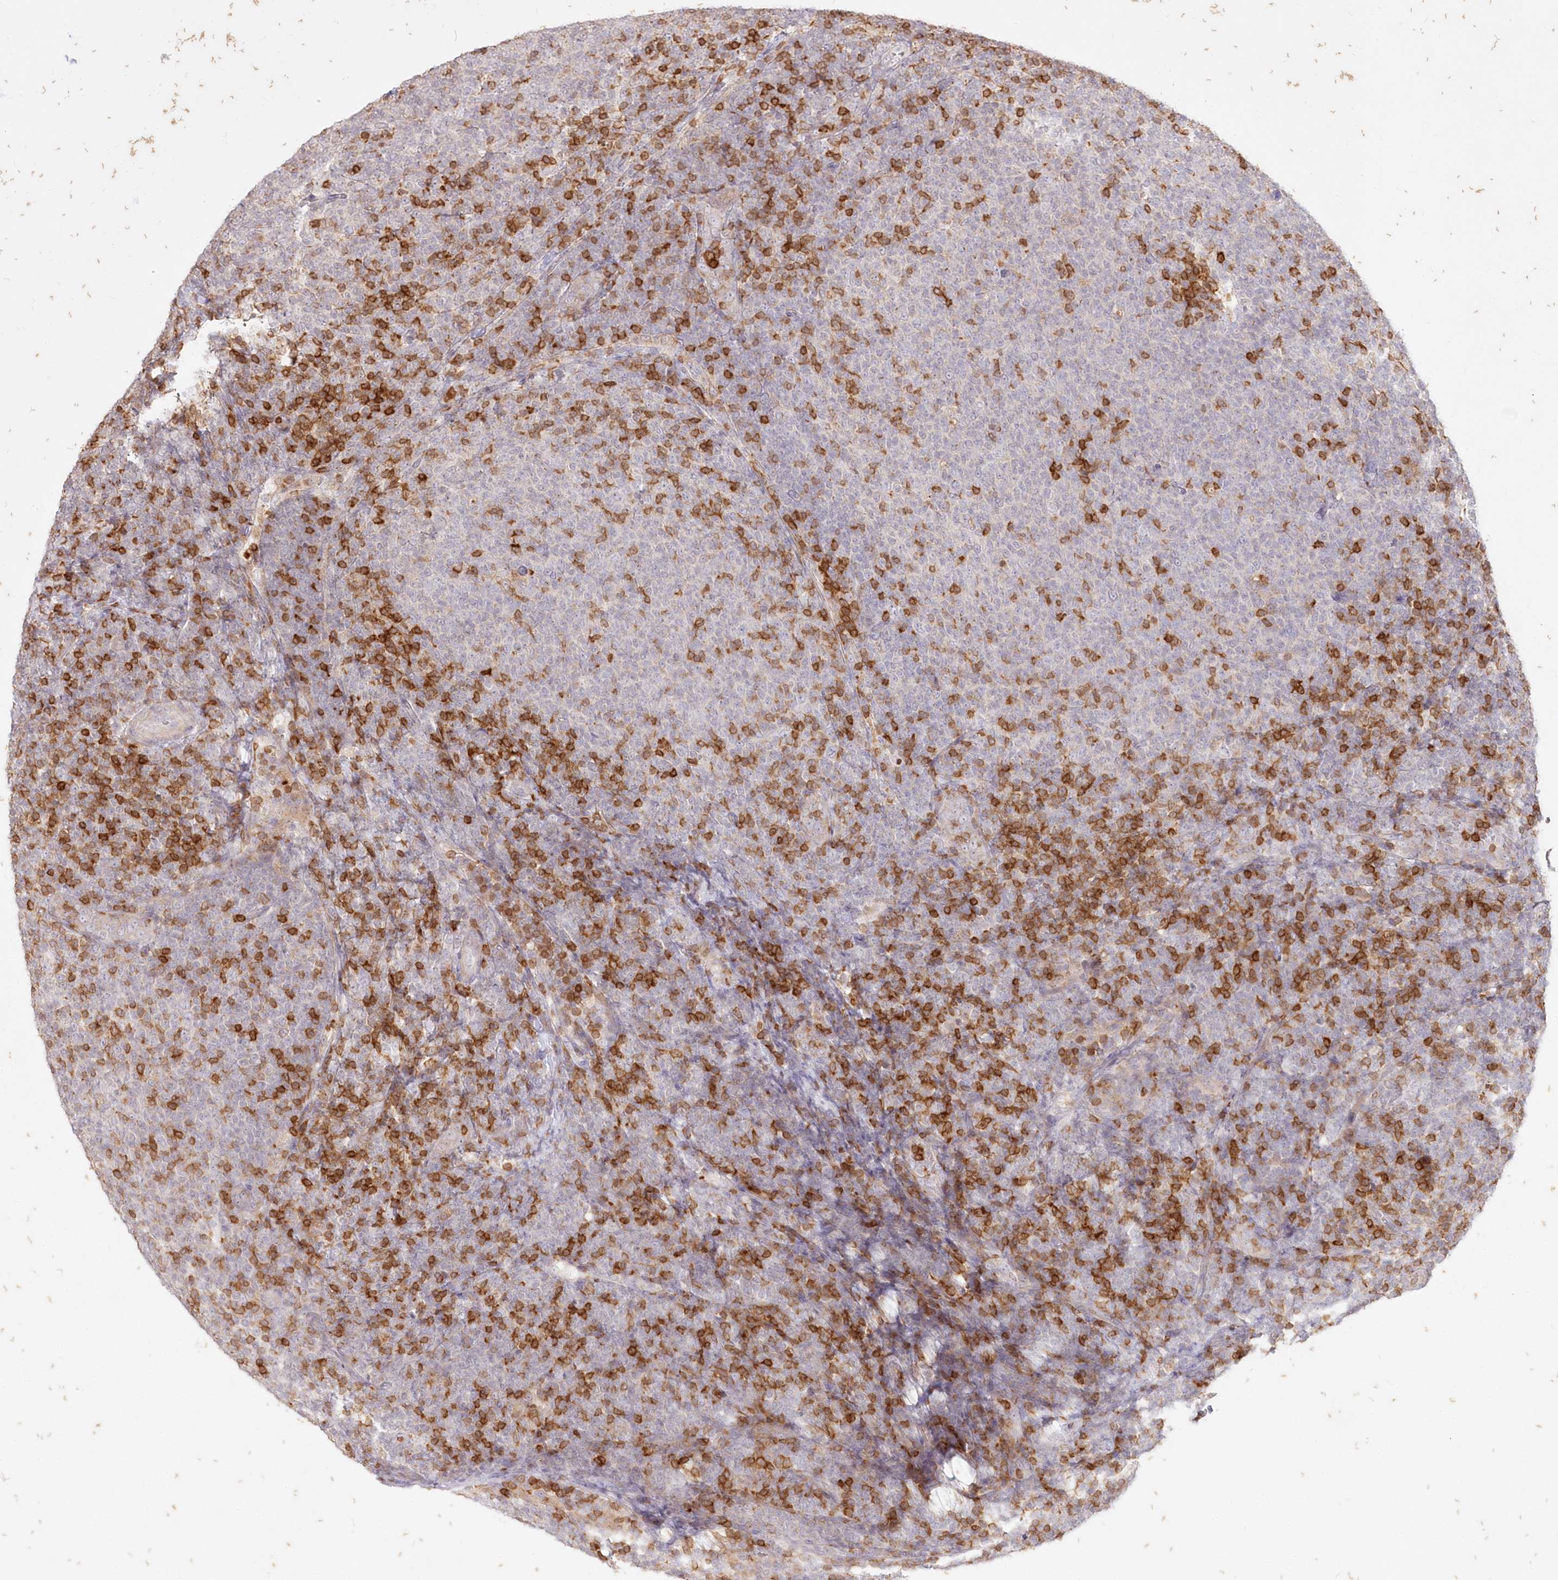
{"staining": {"intensity": "negative", "quantity": "none", "location": "none"}, "tissue": "lymphoma", "cell_type": "Tumor cells", "image_type": "cancer", "snomed": [{"axis": "morphology", "description": "Malignant lymphoma, non-Hodgkin's type, Low grade"}, {"axis": "topography", "description": "Lymph node"}], "caption": "High power microscopy micrograph of an immunohistochemistry micrograph of low-grade malignant lymphoma, non-Hodgkin's type, revealing no significant expression in tumor cells.", "gene": "MTMR3", "patient": {"sex": "male", "age": 66}}